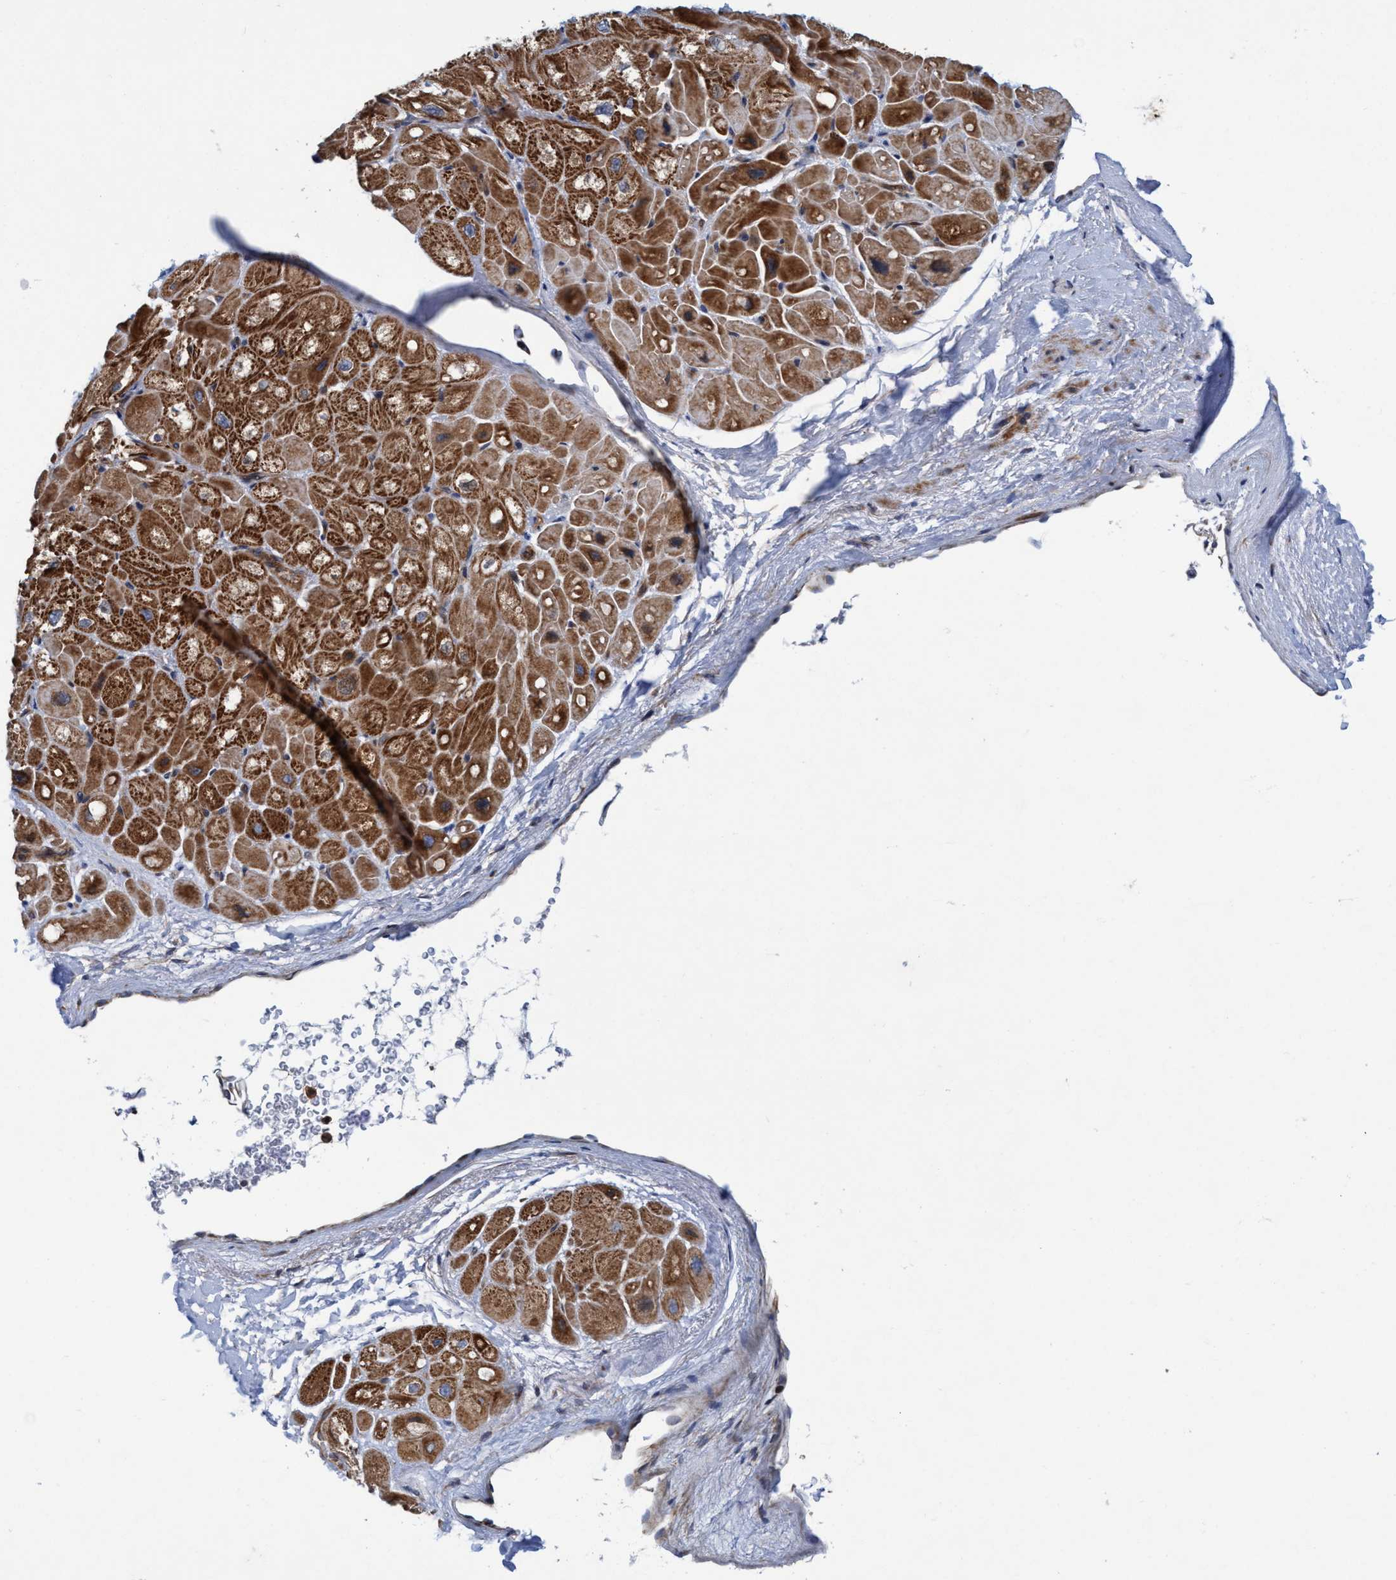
{"staining": {"intensity": "moderate", "quantity": ">75%", "location": "cytoplasmic/membranous"}, "tissue": "heart muscle", "cell_type": "Cardiomyocytes", "image_type": "normal", "snomed": [{"axis": "morphology", "description": "Normal tissue, NOS"}, {"axis": "topography", "description": "Heart"}], "caption": "A brown stain shows moderate cytoplasmic/membranous positivity of a protein in cardiomyocytes of normal human heart muscle. (DAB (3,3'-diaminobenzidine) IHC with brightfield microscopy, high magnification).", "gene": "SLC16A3", "patient": {"sex": "male", "age": 49}}